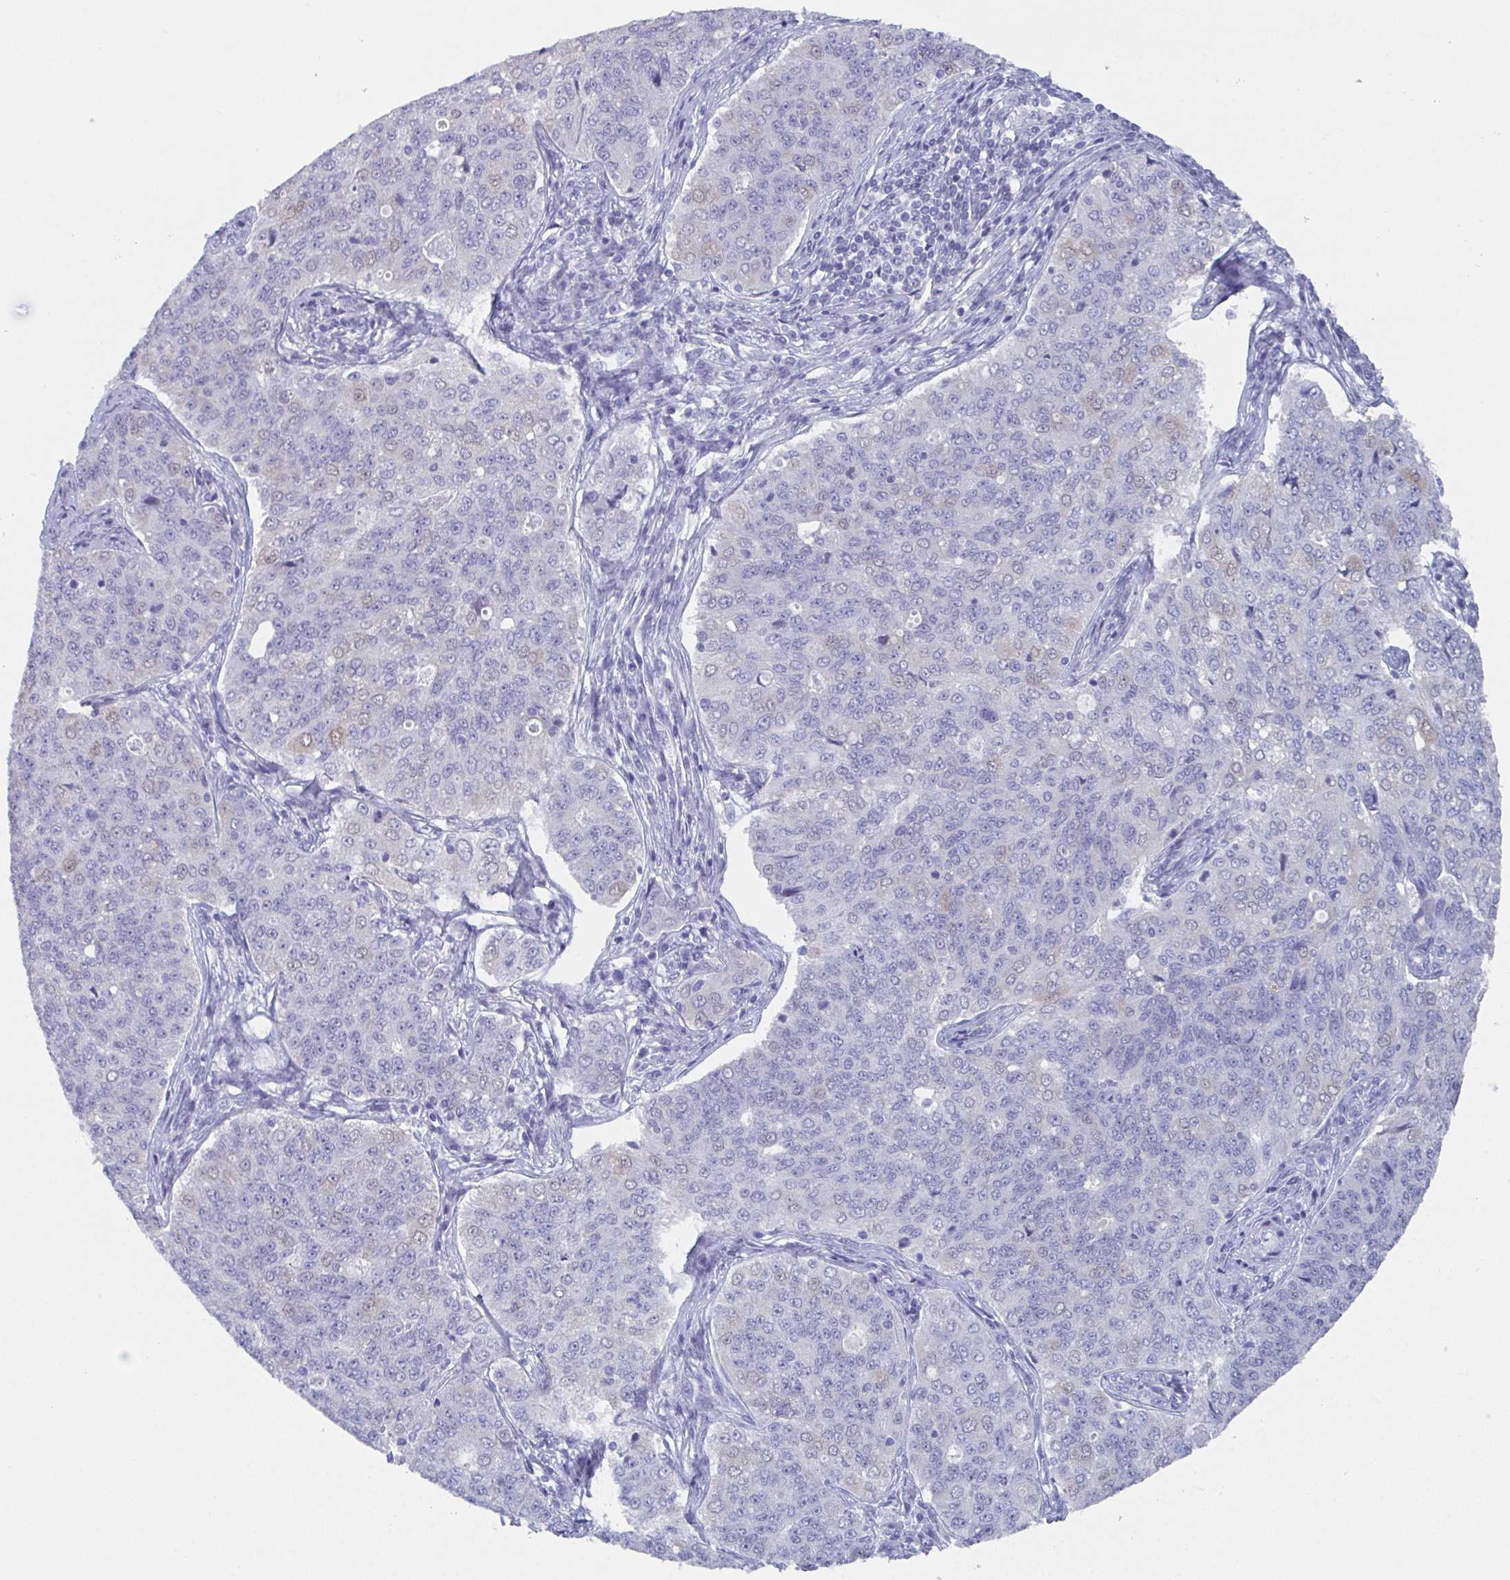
{"staining": {"intensity": "negative", "quantity": "none", "location": "none"}, "tissue": "endometrial cancer", "cell_type": "Tumor cells", "image_type": "cancer", "snomed": [{"axis": "morphology", "description": "Adenocarcinoma, NOS"}, {"axis": "topography", "description": "Endometrium"}], "caption": "An immunohistochemistry (IHC) photomicrograph of endometrial adenocarcinoma is shown. There is no staining in tumor cells of endometrial adenocarcinoma. The staining was performed using DAB to visualize the protein expression in brown, while the nuclei were stained in blue with hematoxylin (Magnification: 20x).", "gene": "DYDC2", "patient": {"sex": "female", "age": 43}}